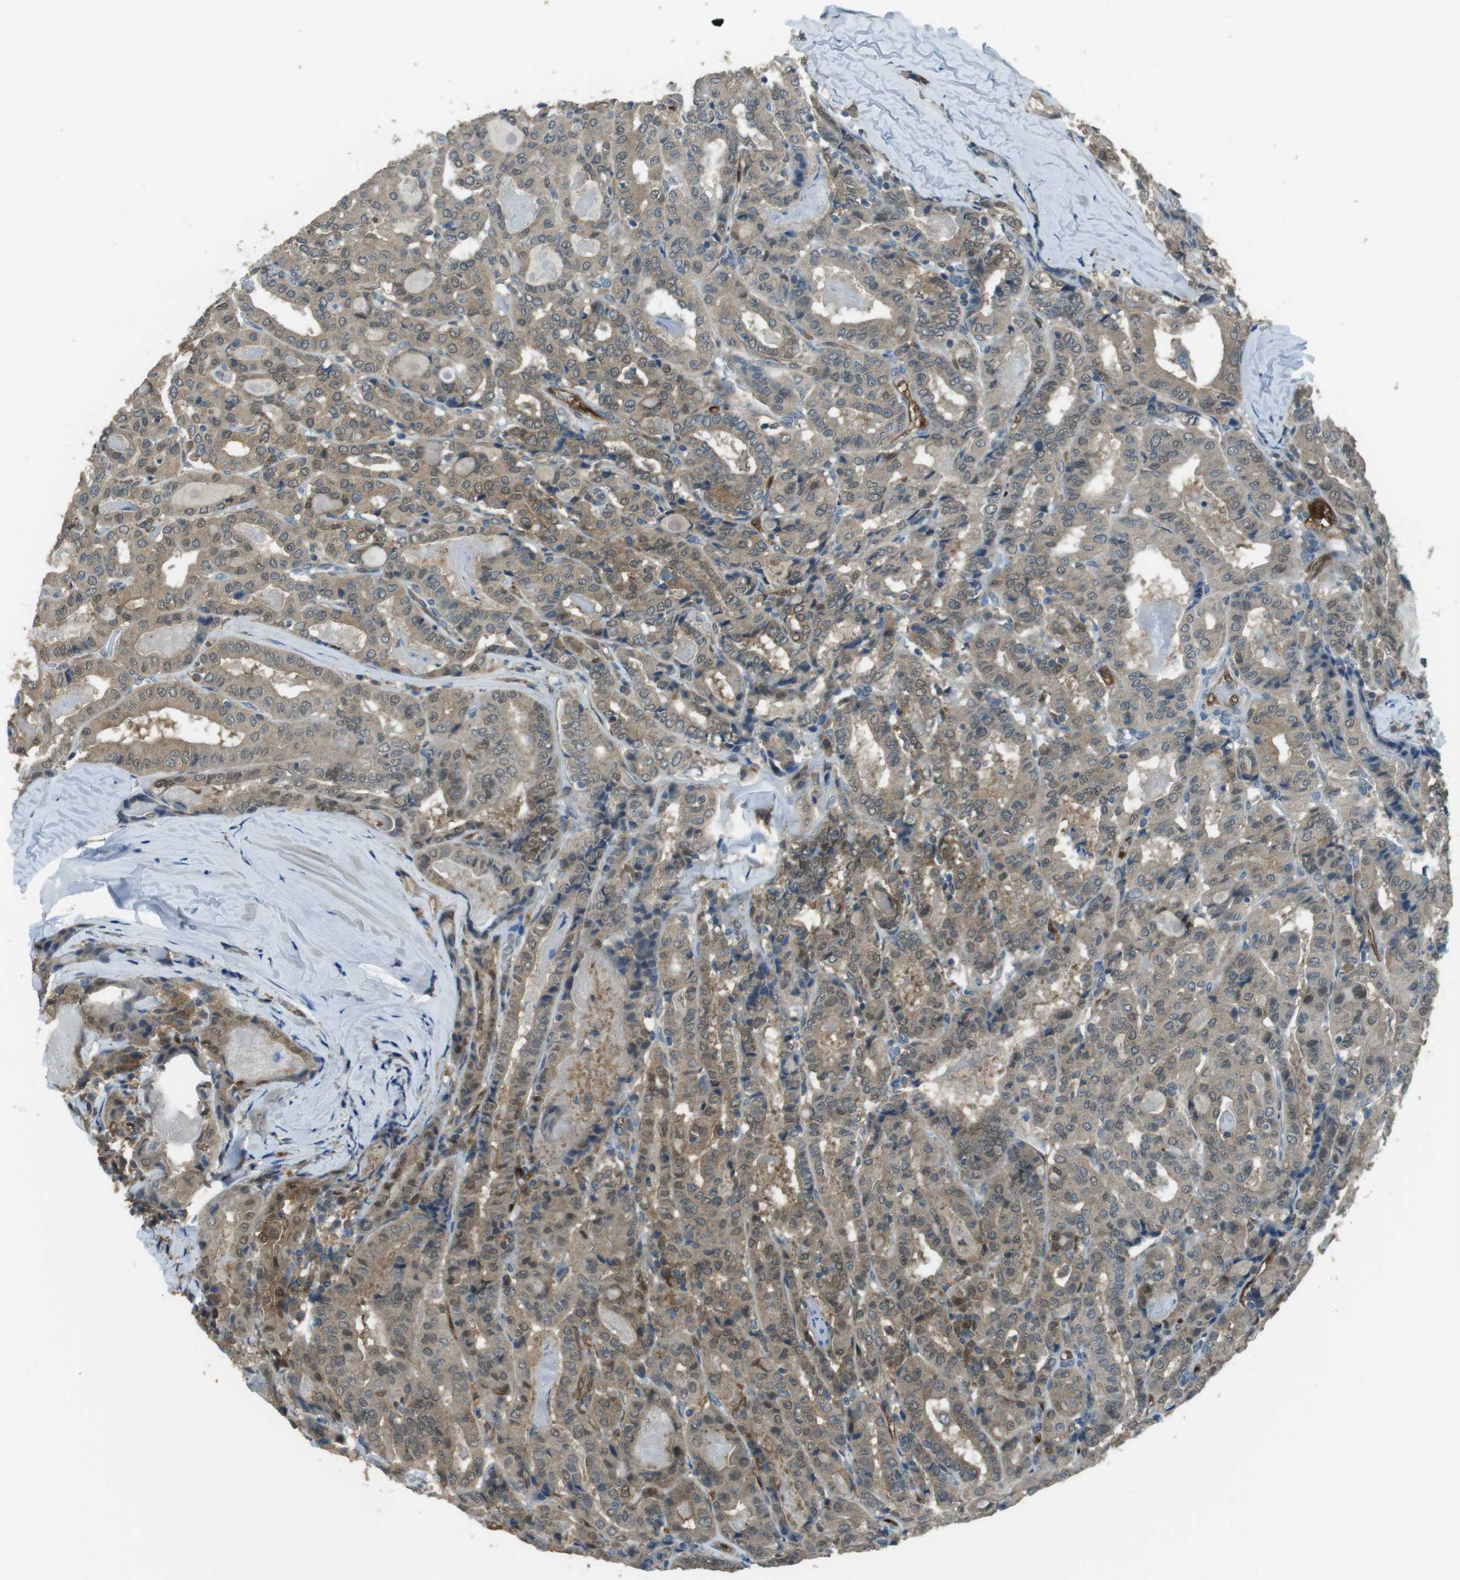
{"staining": {"intensity": "weak", "quantity": "25%-75%", "location": "cytoplasmic/membranous"}, "tissue": "thyroid cancer", "cell_type": "Tumor cells", "image_type": "cancer", "snomed": [{"axis": "morphology", "description": "Papillary adenocarcinoma, NOS"}, {"axis": "topography", "description": "Thyroid gland"}], "caption": "Immunohistochemistry histopathology image of neoplastic tissue: papillary adenocarcinoma (thyroid) stained using immunohistochemistry (IHC) reveals low levels of weak protein expression localized specifically in the cytoplasmic/membranous of tumor cells, appearing as a cytoplasmic/membranous brown color.", "gene": "MFAP3", "patient": {"sex": "female", "age": 42}}